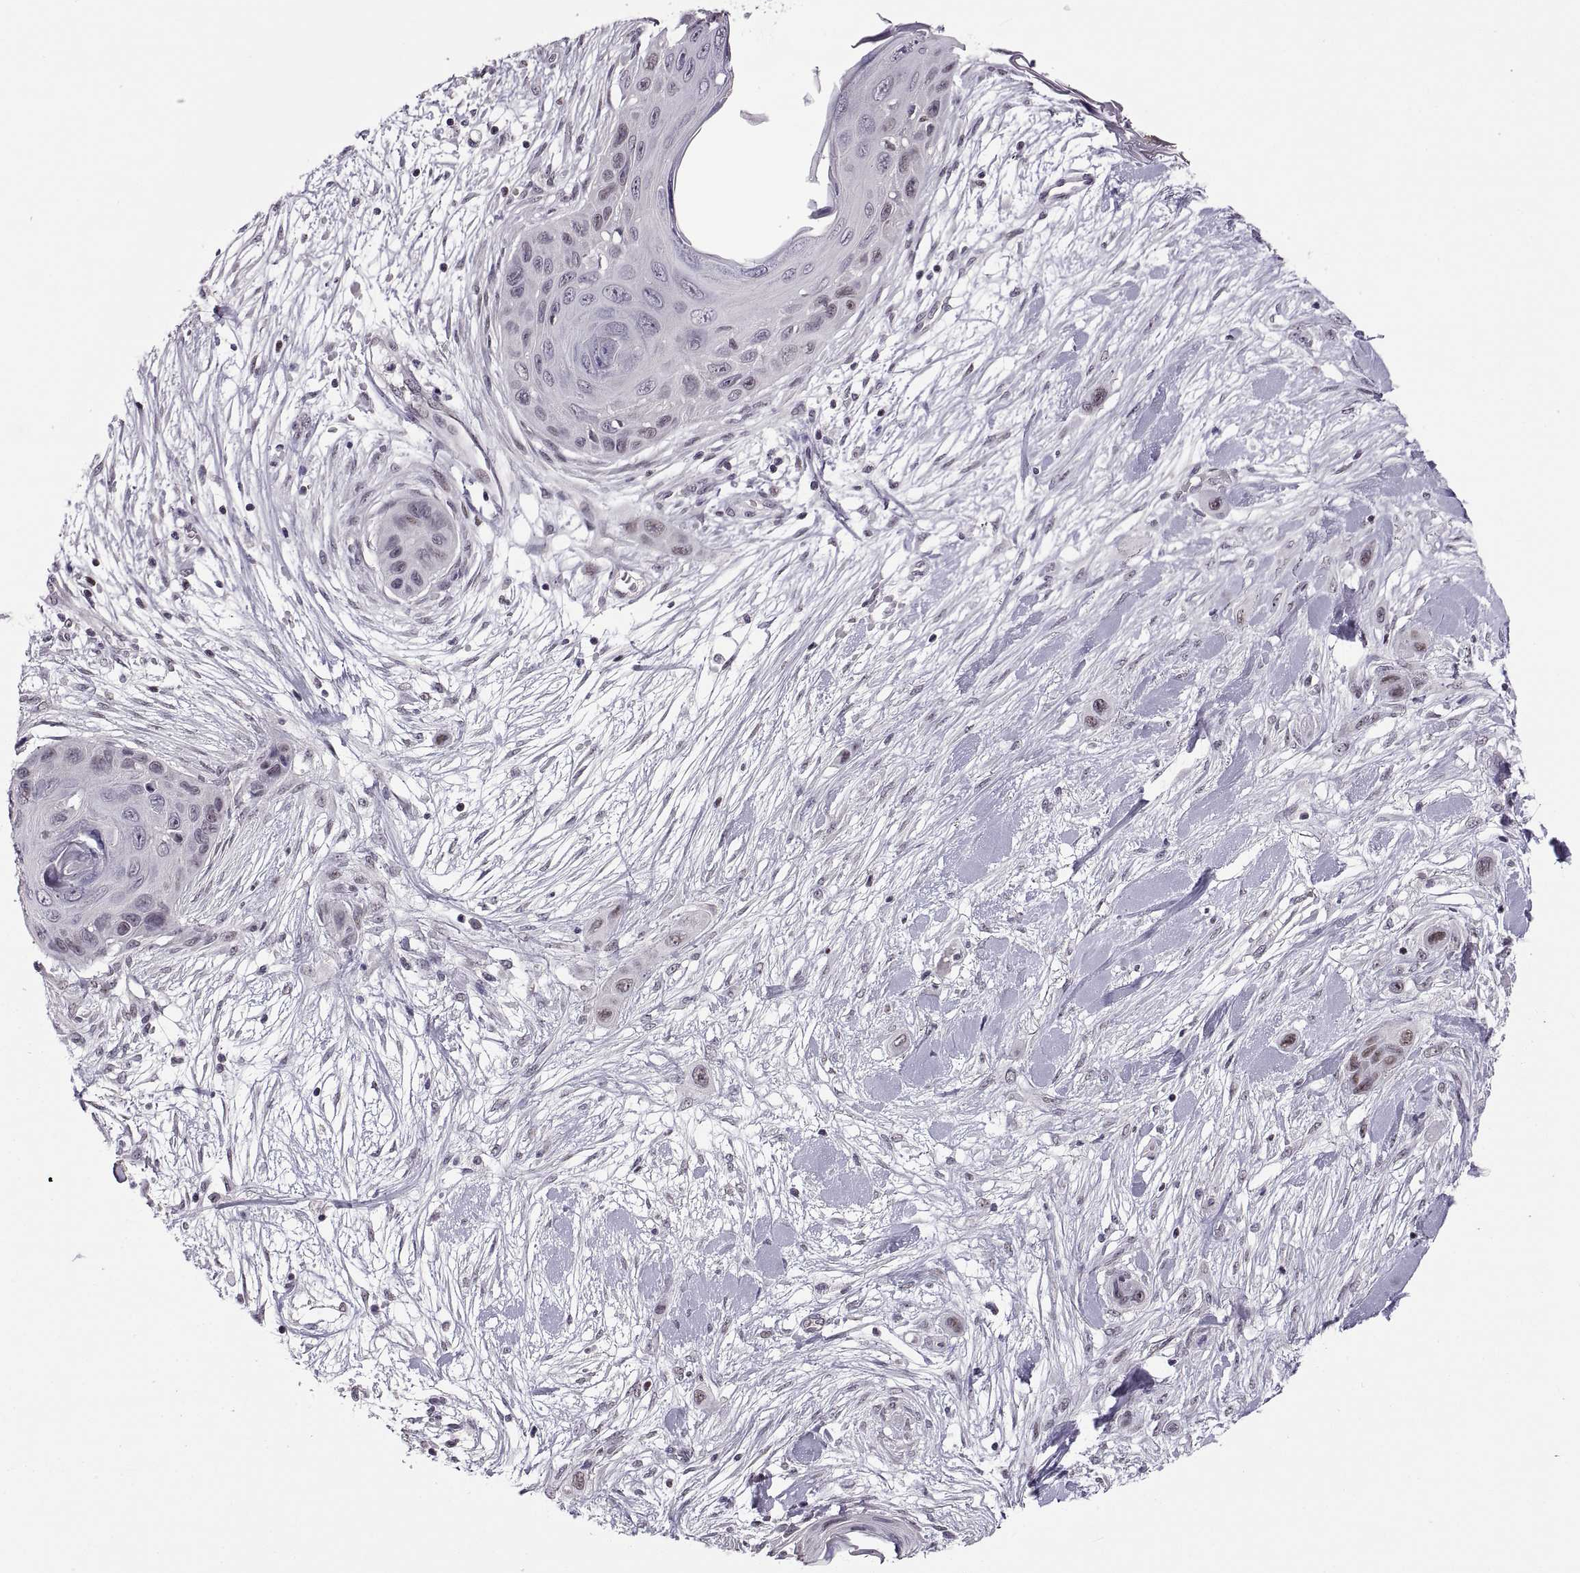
{"staining": {"intensity": "negative", "quantity": "none", "location": "none"}, "tissue": "skin cancer", "cell_type": "Tumor cells", "image_type": "cancer", "snomed": [{"axis": "morphology", "description": "Squamous cell carcinoma, NOS"}, {"axis": "topography", "description": "Skin"}], "caption": "Immunohistochemical staining of squamous cell carcinoma (skin) shows no significant positivity in tumor cells. The staining was performed using DAB to visualize the protein expression in brown, while the nuclei were stained in blue with hematoxylin (Magnification: 20x).", "gene": "NEK2", "patient": {"sex": "male", "age": 79}}